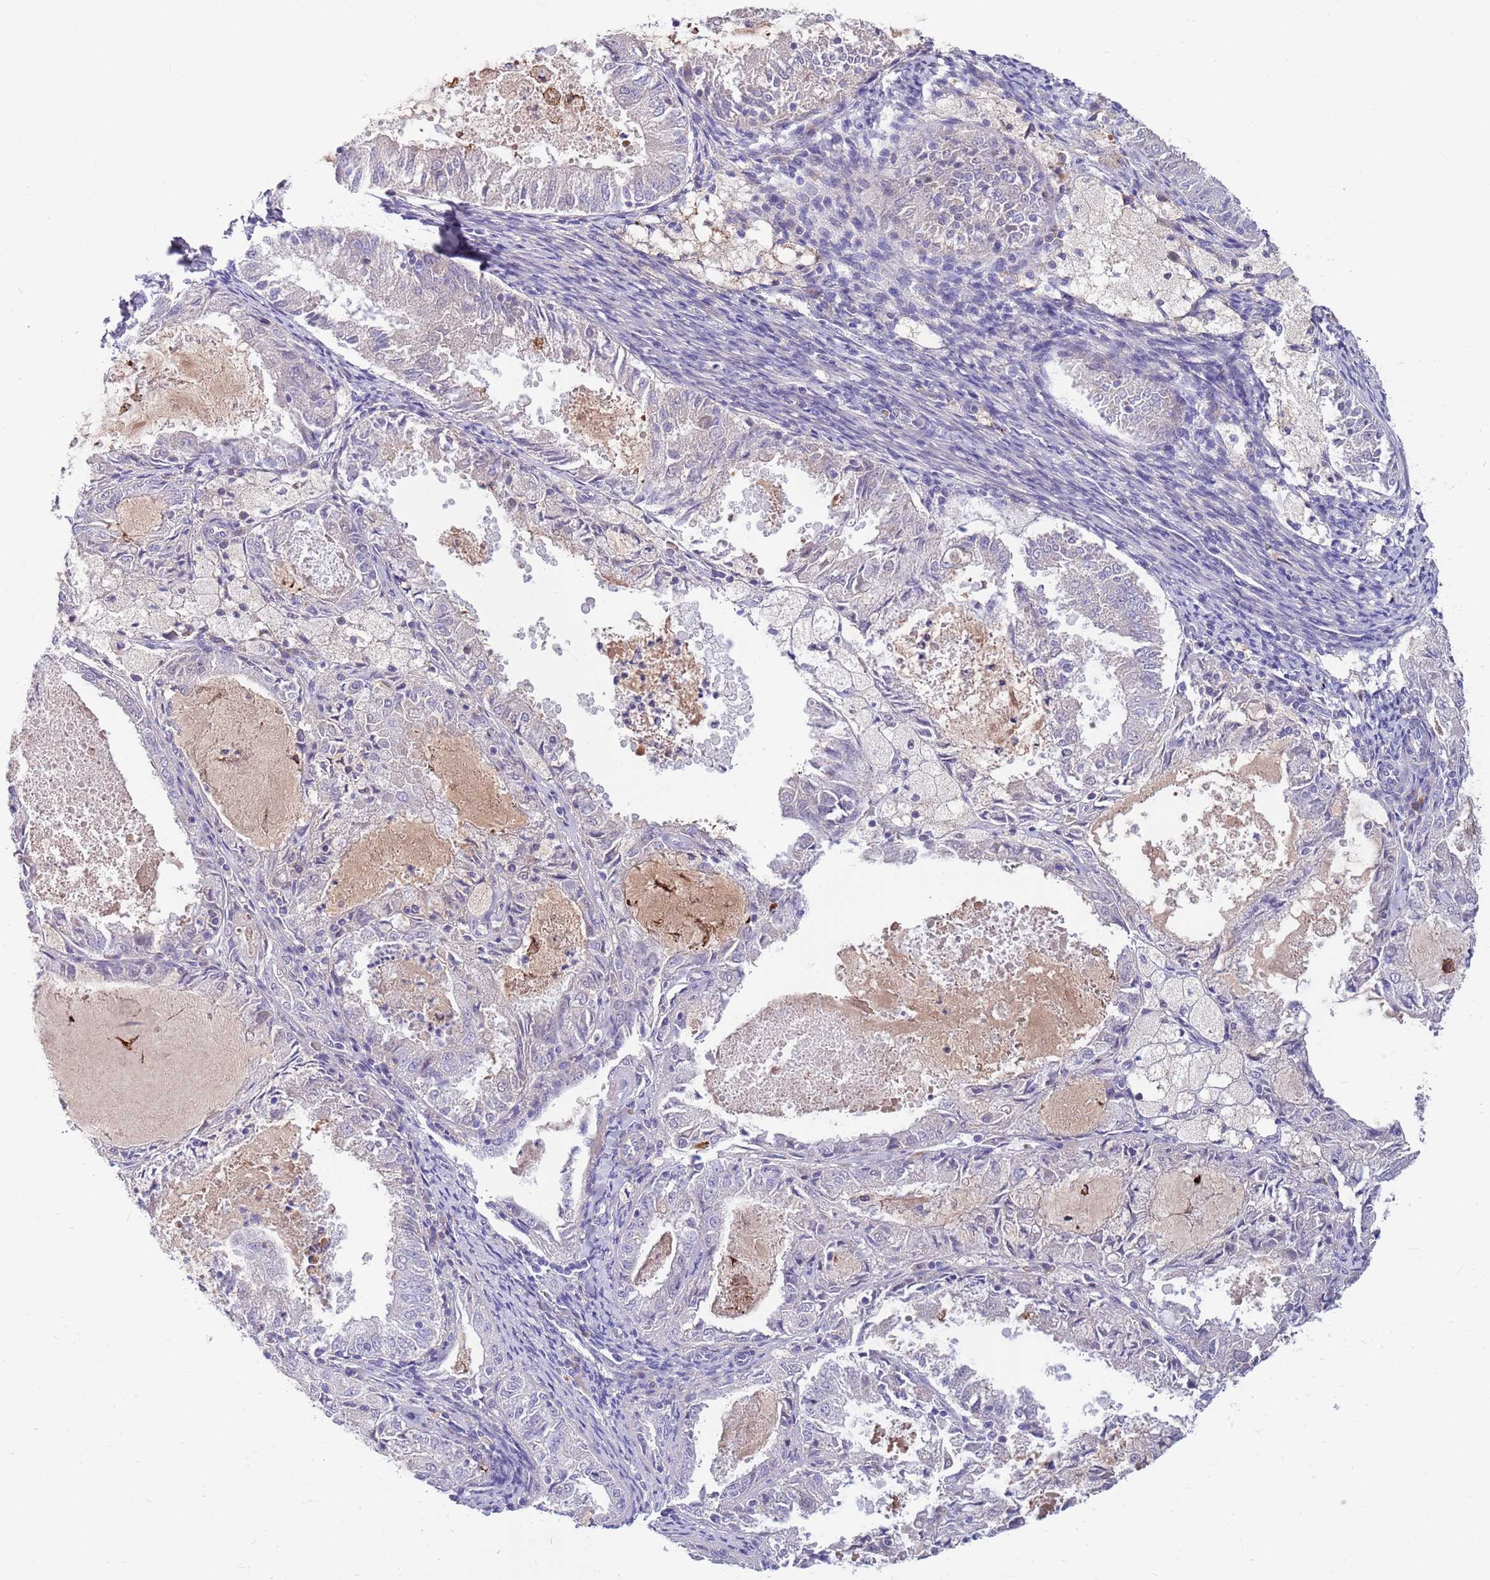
{"staining": {"intensity": "negative", "quantity": "none", "location": "none"}, "tissue": "endometrial cancer", "cell_type": "Tumor cells", "image_type": "cancer", "snomed": [{"axis": "morphology", "description": "Adenocarcinoma, NOS"}, {"axis": "topography", "description": "Endometrium"}], "caption": "Endometrial adenocarcinoma stained for a protein using immunohistochemistry (IHC) demonstrates no positivity tumor cells.", "gene": "NLRP6", "patient": {"sex": "female", "age": 57}}